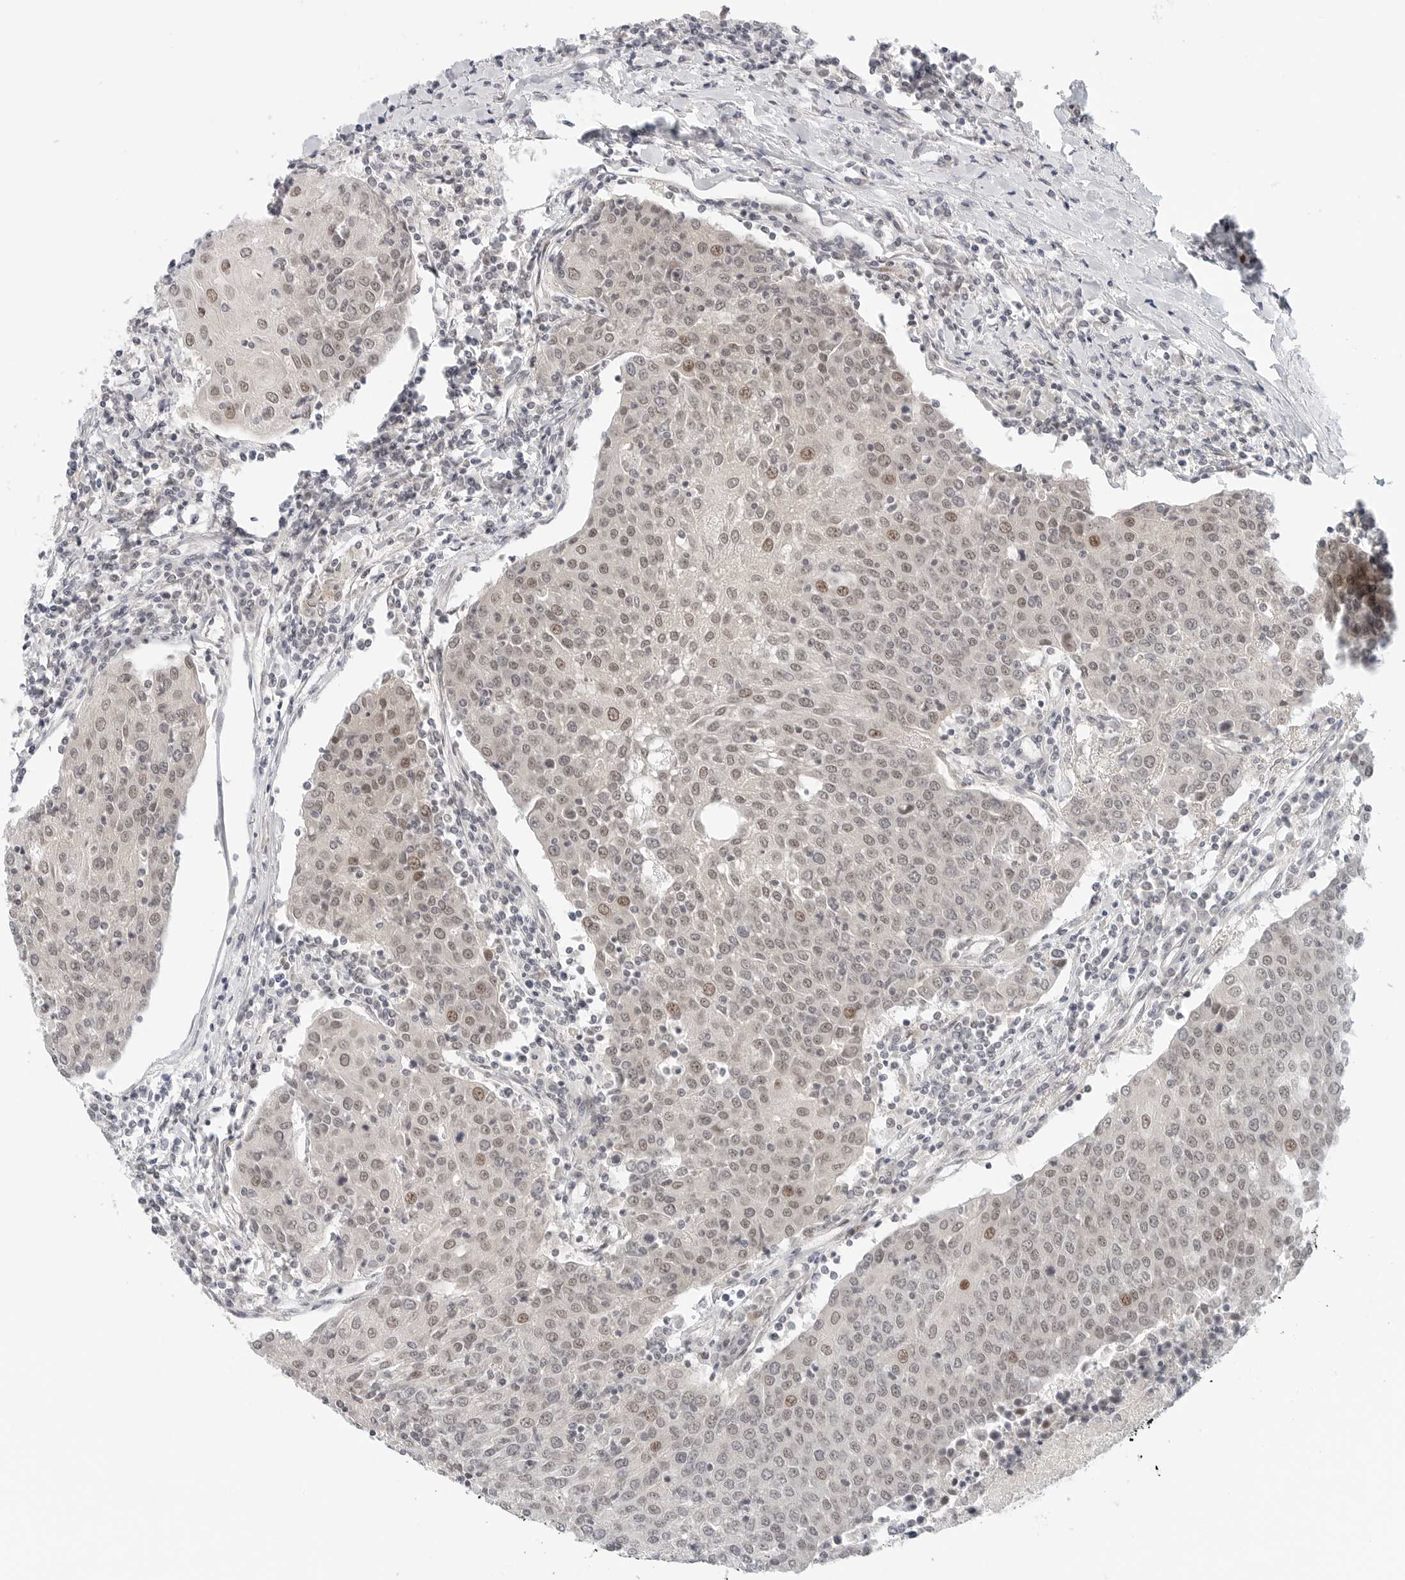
{"staining": {"intensity": "weak", "quantity": "25%-75%", "location": "nuclear"}, "tissue": "urothelial cancer", "cell_type": "Tumor cells", "image_type": "cancer", "snomed": [{"axis": "morphology", "description": "Urothelial carcinoma, High grade"}, {"axis": "topography", "description": "Urinary bladder"}], "caption": "Immunohistochemistry (IHC) staining of urothelial cancer, which demonstrates low levels of weak nuclear positivity in about 25%-75% of tumor cells indicating weak nuclear protein staining. The staining was performed using DAB (brown) for protein detection and nuclei were counterstained in hematoxylin (blue).", "gene": "TSEN2", "patient": {"sex": "female", "age": 85}}